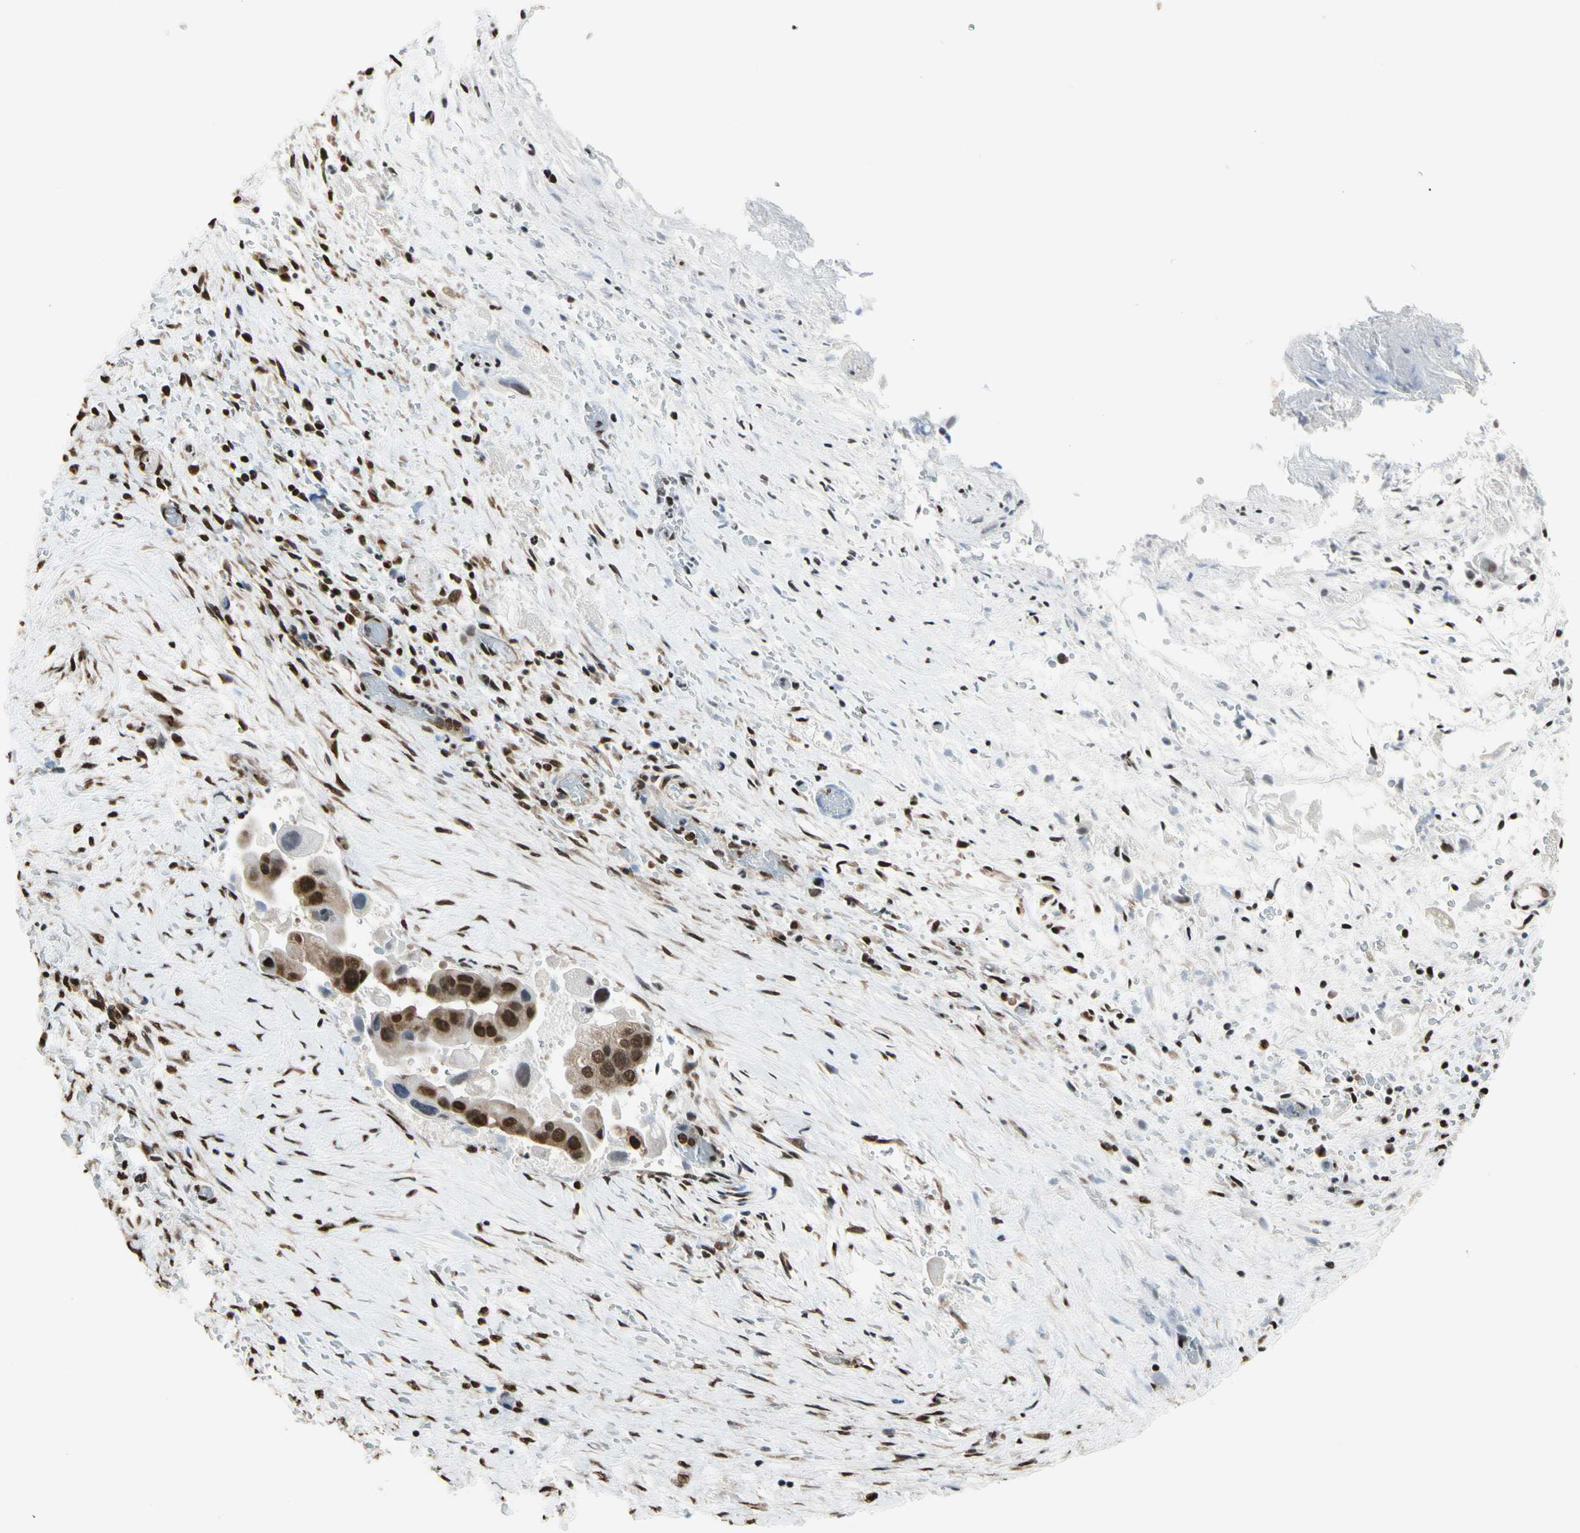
{"staining": {"intensity": "strong", "quantity": ">75%", "location": "cytoplasmic/membranous,nuclear"}, "tissue": "liver cancer", "cell_type": "Tumor cells", "image_type": "cancer", "snomed": [{"axis": "morphology", "description": "Normal tissue, NOS"}, {"axis": "morphology", "description": "Cholangiocarcinoma"}, {"axis": "topography", "description": "Liver"}, {"axis": "topography", "description": "Peripheral nerve tissue"}], "caption": "Brown immunohistochemical staining in liver cancer exhibits strong cytoplasmic/membranous and nuclear staining in approximately >75% of tumor cells.", "gene": "HNRNPK", "patient": {"sex": "male", "age": 50}}